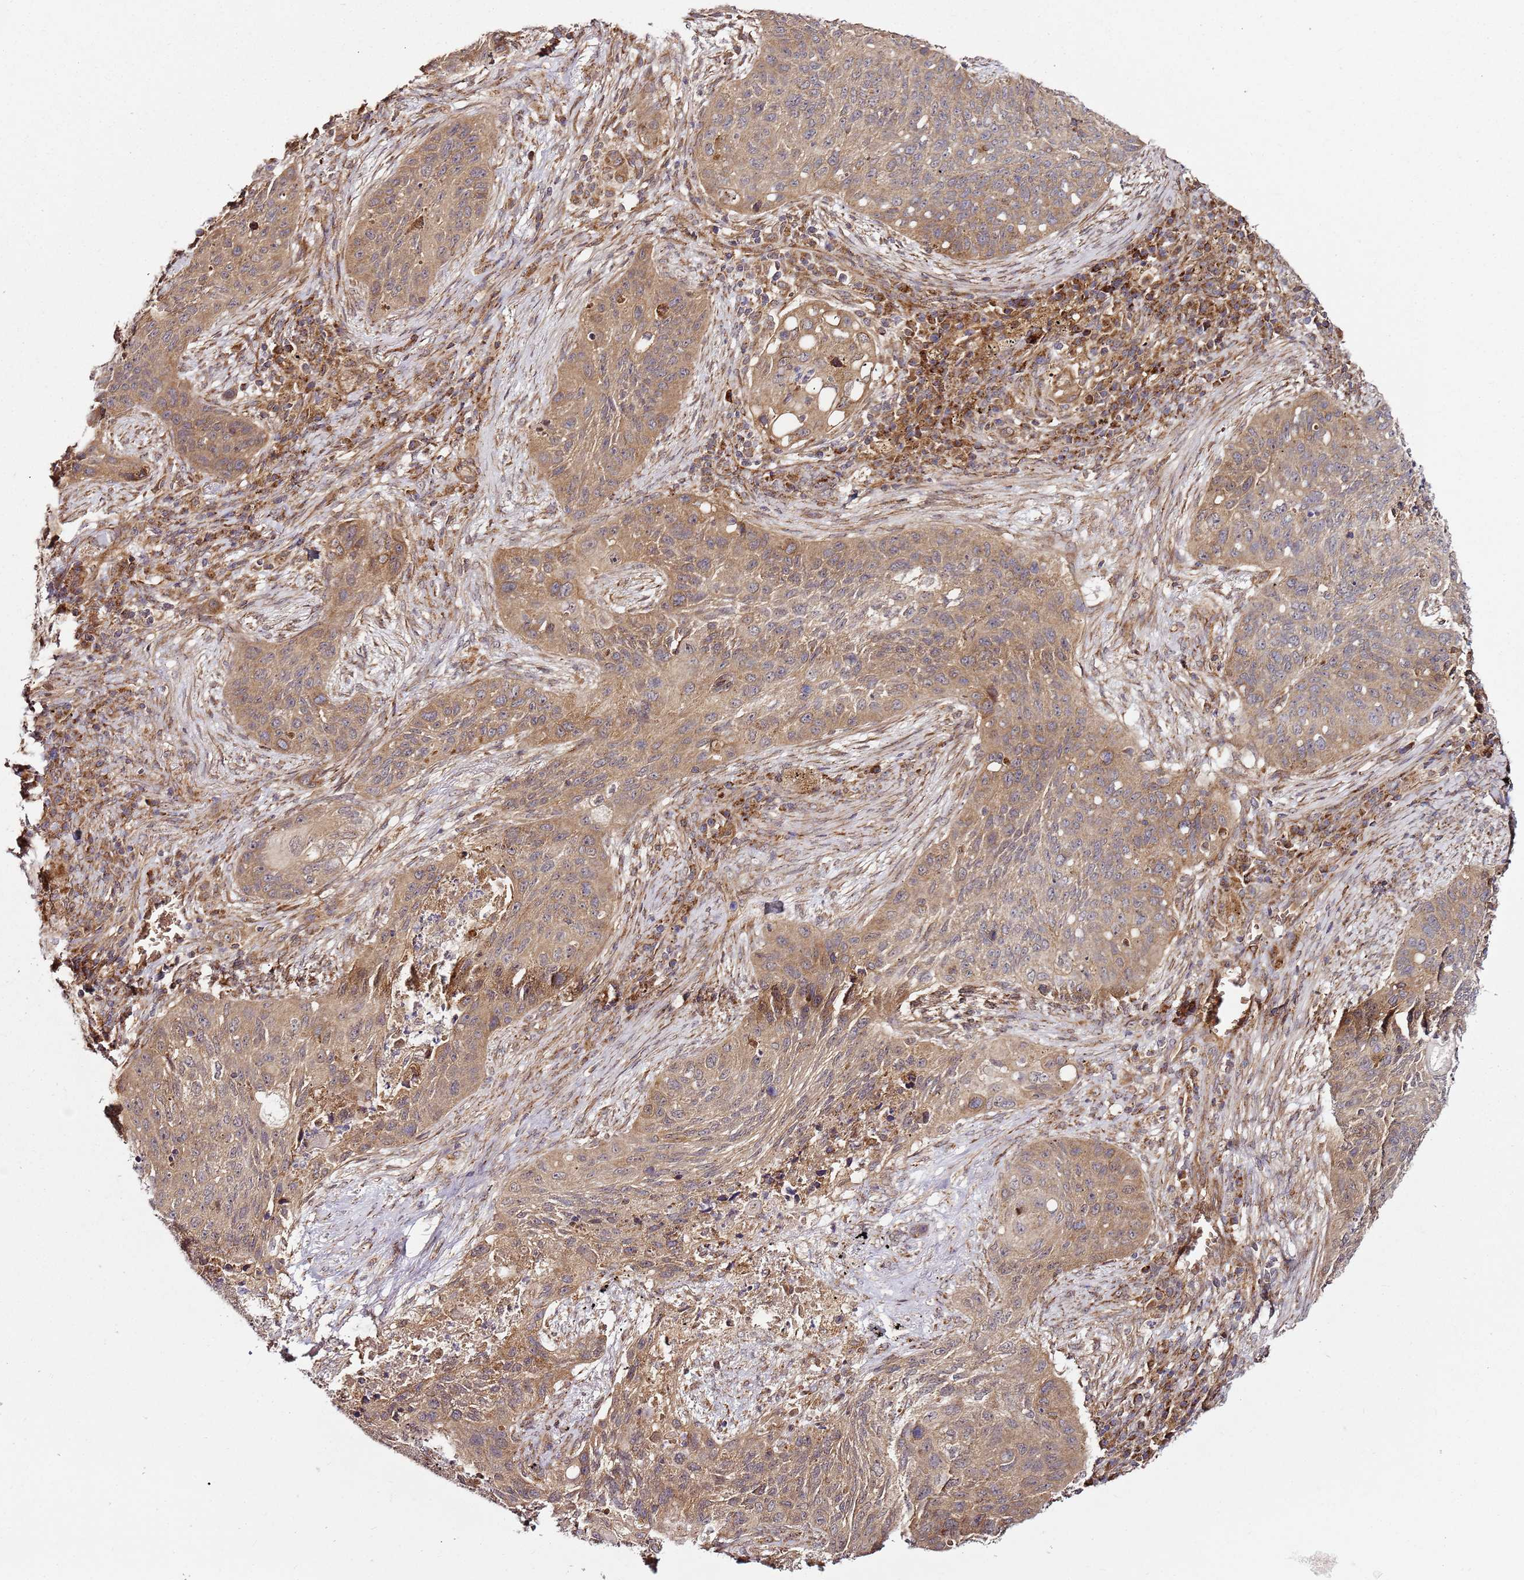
{"staining": {"intensity": "moderate", "quantity": ">75%", "location": "cytoplasmic/membranous"}, "tissue": "lung cancer", "cell_type": "Tumor cells", "image_type": "cancer", "snomed": [{"axis": "morphology", "description": "Squamous cell carcinoma, NOS"}, {"axis": "topography", "description": "Lung"}], "caption": "High-power microscopy captured an immunohistochemistry (IHC) histopathology image of lung cancer (squamous cell carcinoma), revealing moderate cytoplasmic/membranous staining in approximately >75% of tumor cells.", "gene": "TM2D2", "patient": {"sex": "female", "age": 63}}